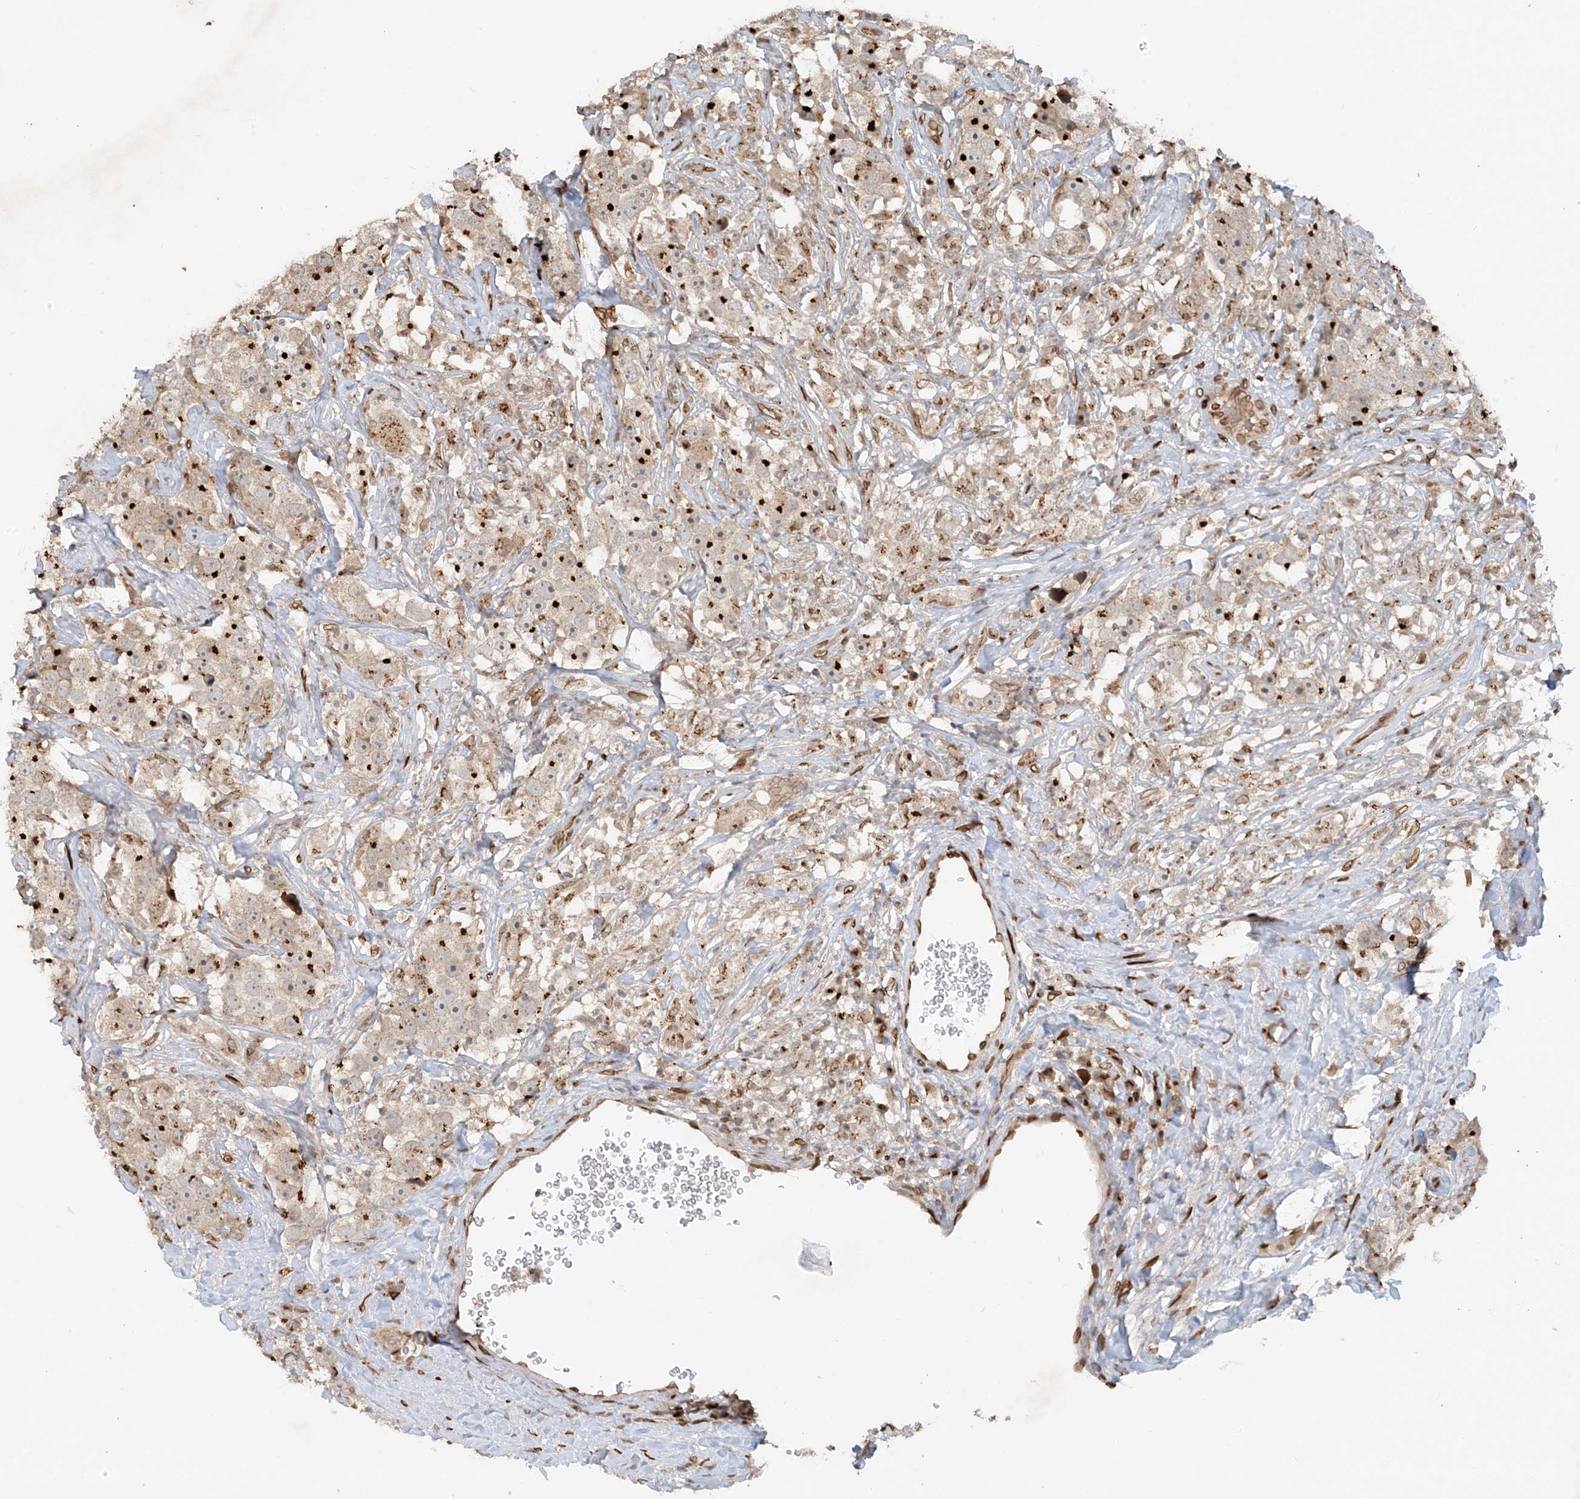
{"staining": {"intensity": "strong", "quantity": "<25%", "location": "cytoplasmic/membranous"}, "tissue": "testis cancer", "cell_type": "Tumor cells", "image_type": "cancer", "snomed": [{"axis": "morphology", "description": "Seminoma, NOS"}, {"axis": "topography", "description": "Testis"}], "caption": "IHC photomicrograph of human testis seminoma stained for a protein (brown), which demonstrates medium levels of strong cytoplasmic/membranous staining in about <25% of tumor cells.", "gene": "SLC35A2", "patient": {"sex": "male", "age": 49}}